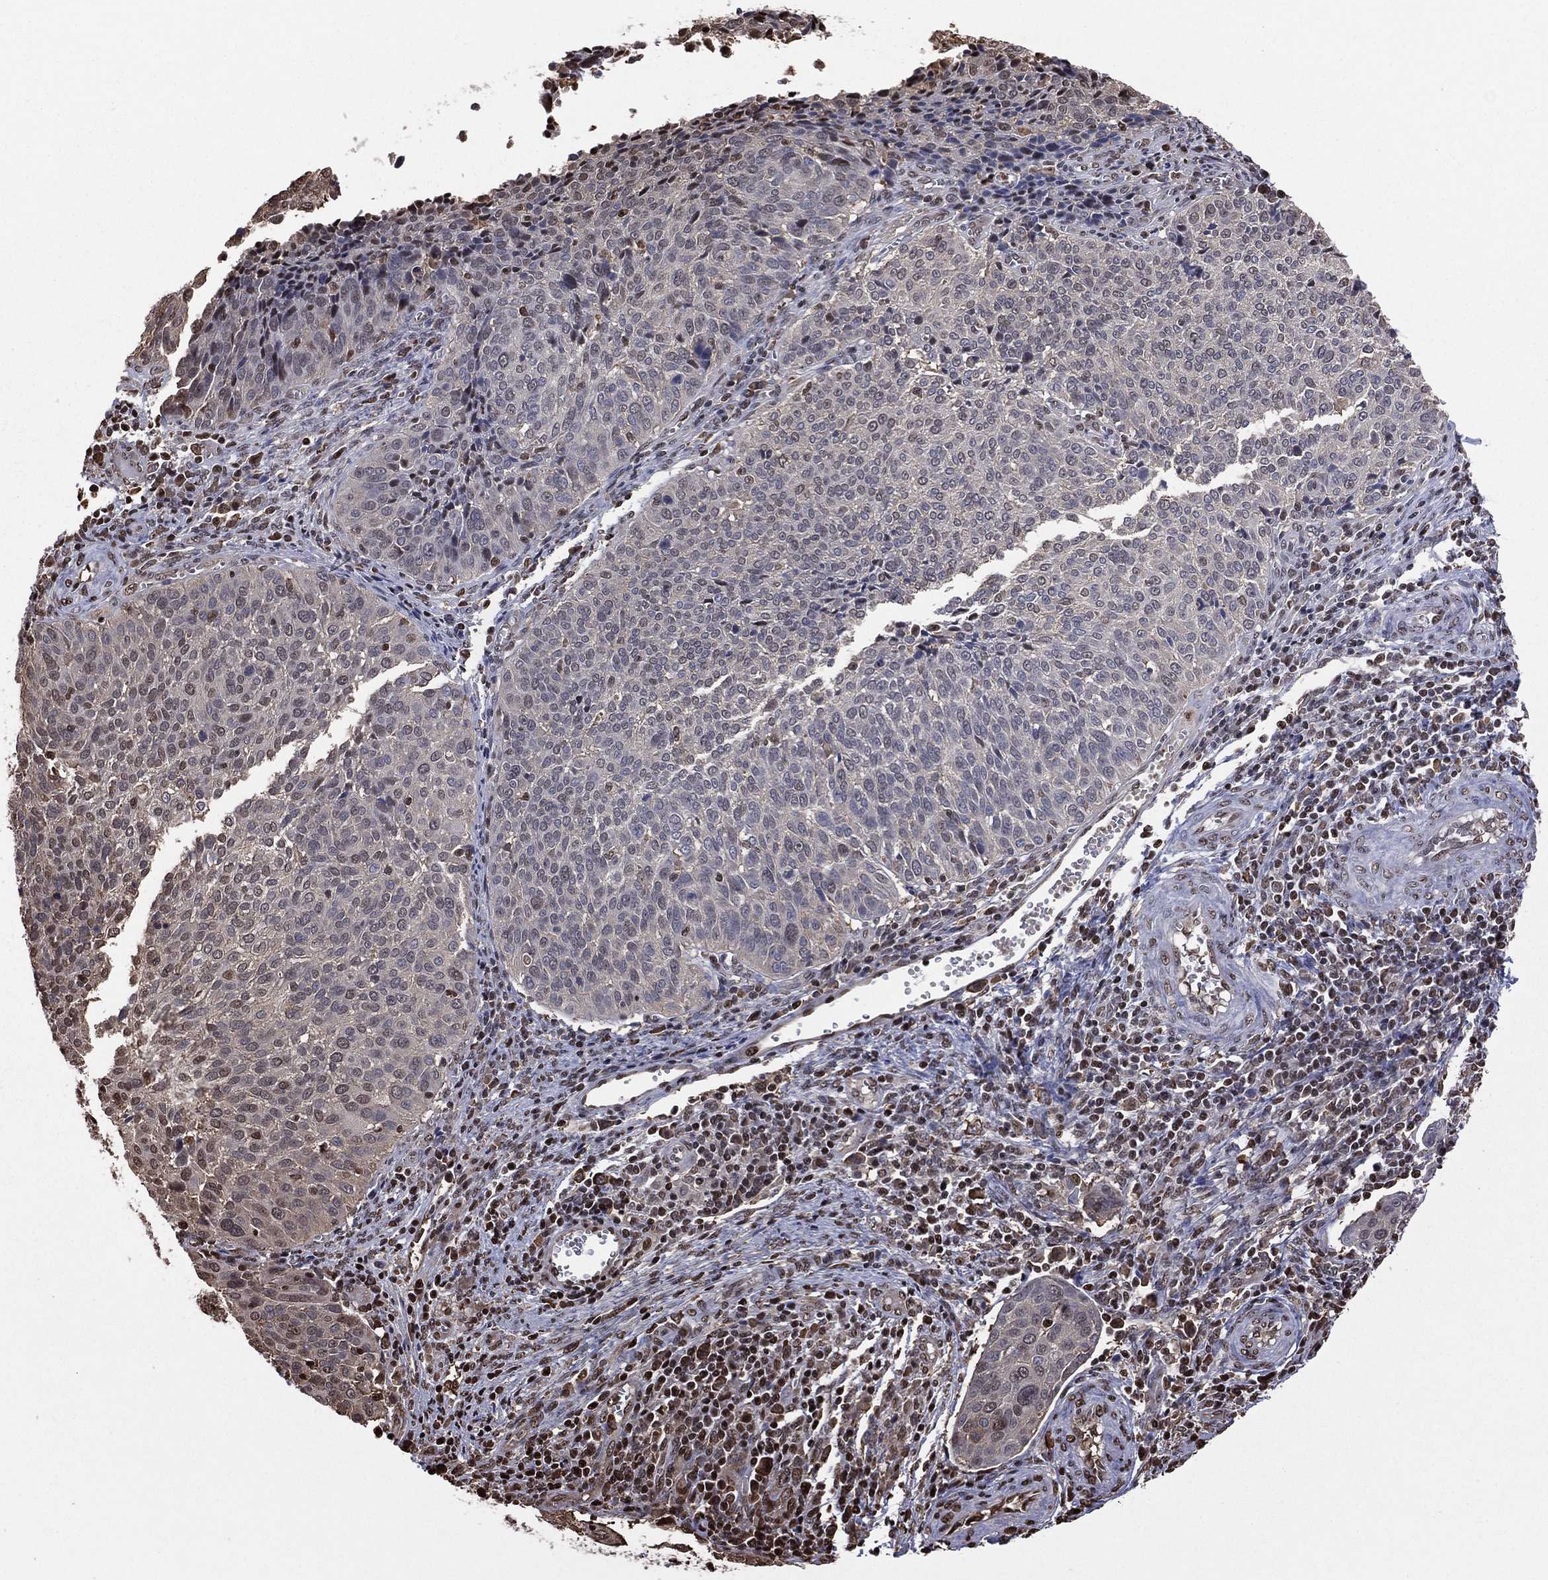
{"staining": {"intensity": "moderate", "quantity": "<25%", "location": "cytoplasmic/membranous"}, "tissue": "cervical cancer", "cell_type": "Tumor cells", "image_type": "cancer", "snomed": [{"axis": "morphology", "description": "Squamous cell carcinoma, NOS"}, {"axis": "topography", "description": "Cervix"}], "caption": "A high-resolution photomicrograph shows immunohistochemistry staining of cervical cancer, which exhibits moderate cytoplasmic/membranous staining in approximately <25% of tumor cells. The staining was performed using DAB to visualize the protein expression in brown, while the nuclei were stained in blue with hematoxylin (Magnification: 20x).", "gene": "GAPDH", "patient": {"sex": "female", "age": 39}}